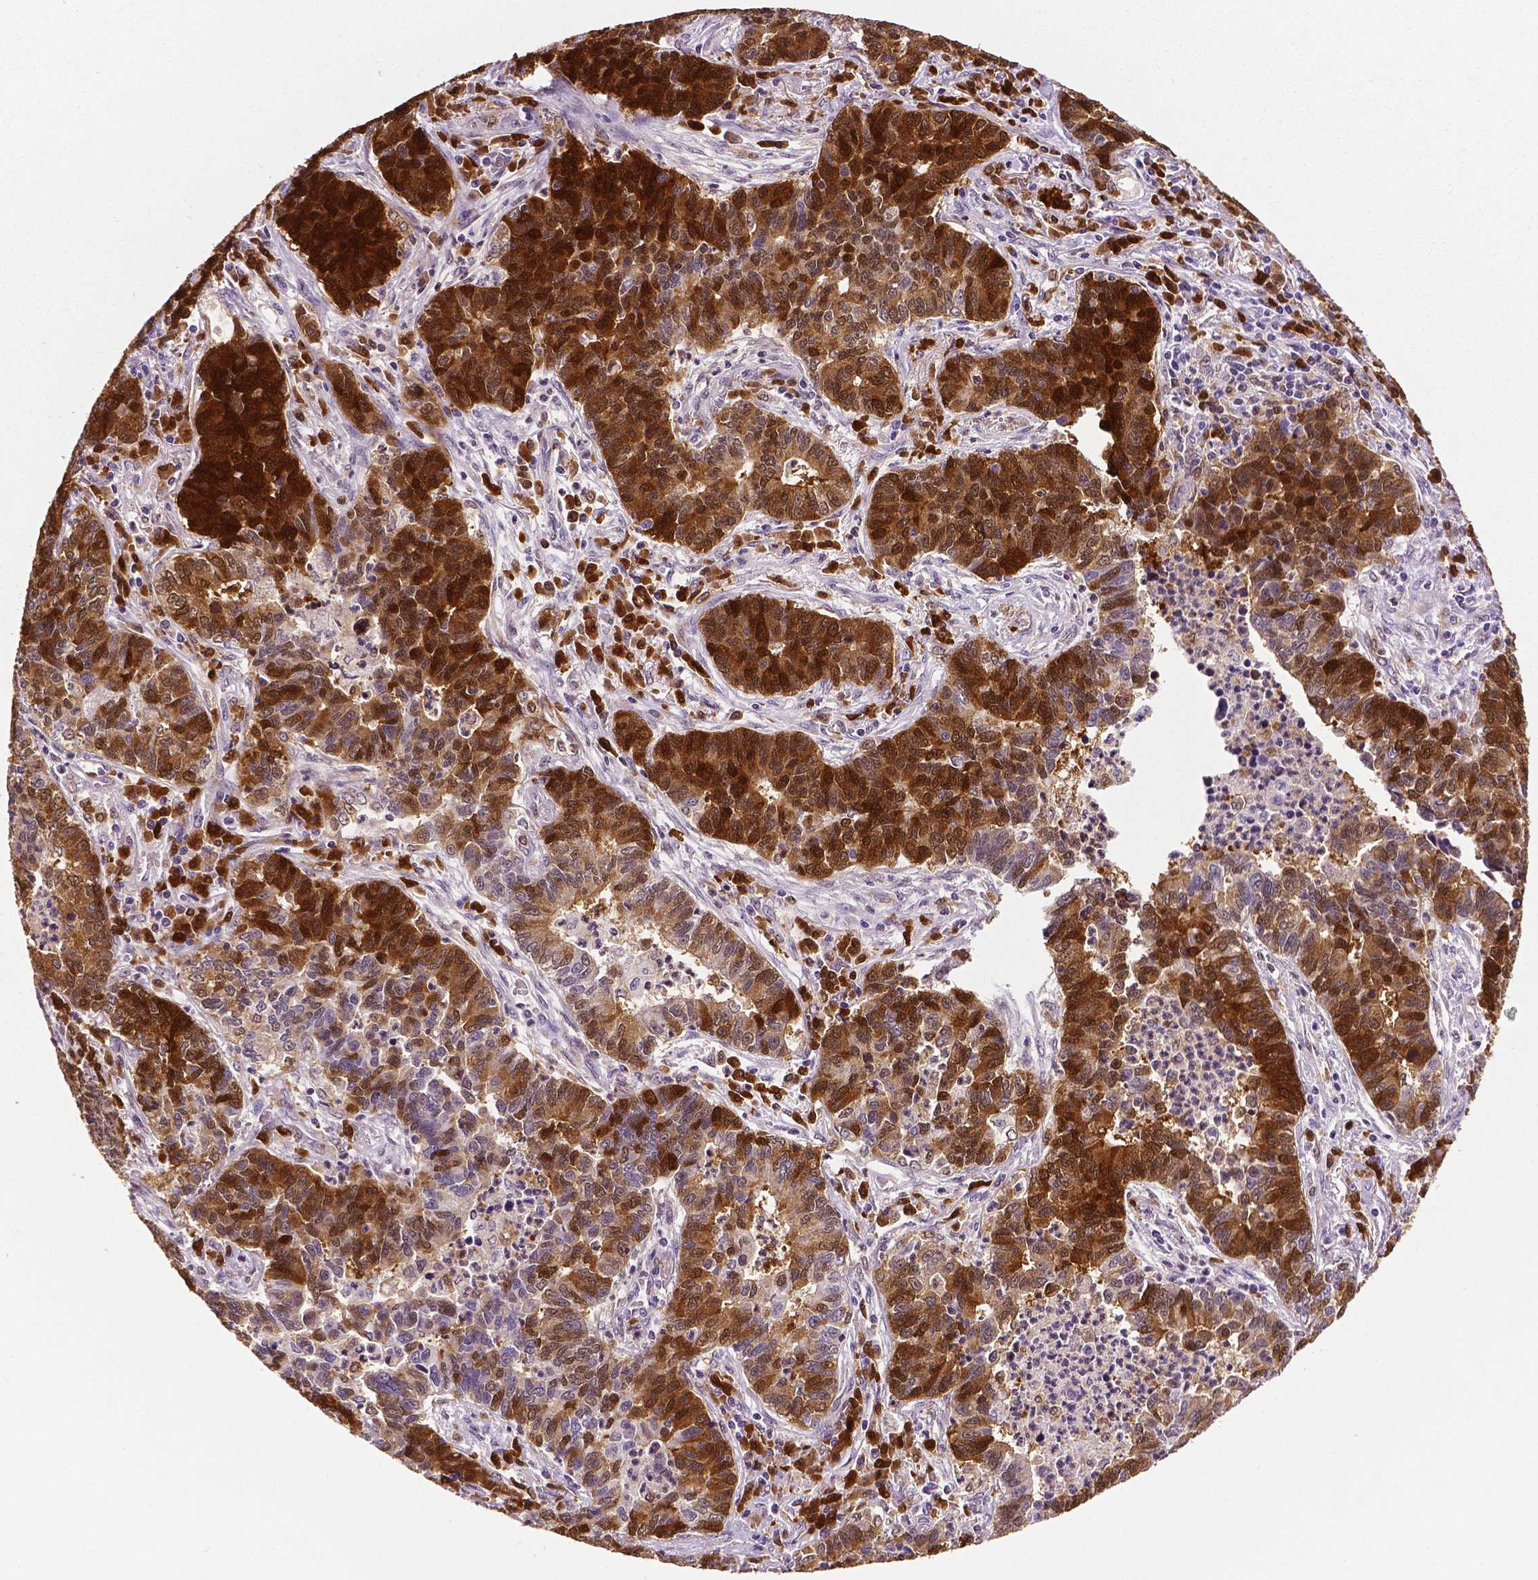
{"staining": {"intensity": "strong", "quantity": "25%-75%", "location": "cytoplasmic/membranous"}, "tissue": "lung cancer", "cell_type": "Tumor cells", "image_type": "cancer", "snomed": [{"axis": "morphology", "description": "Adenocarcinoma, NOS"}, {"axis": "topography", "description": "Lung"}], "caption": "This photomicrograph displays lung adenocarcinoma stained with immunohistochemistry (IHC) to label a protein in brown. The cytoplasmic/membranous of tumor cells show strong positivity for the protein. Nuclei are counter-stained blue.", "gene": "PHGDH", "patient": {"sex": "female", "age": 57}}